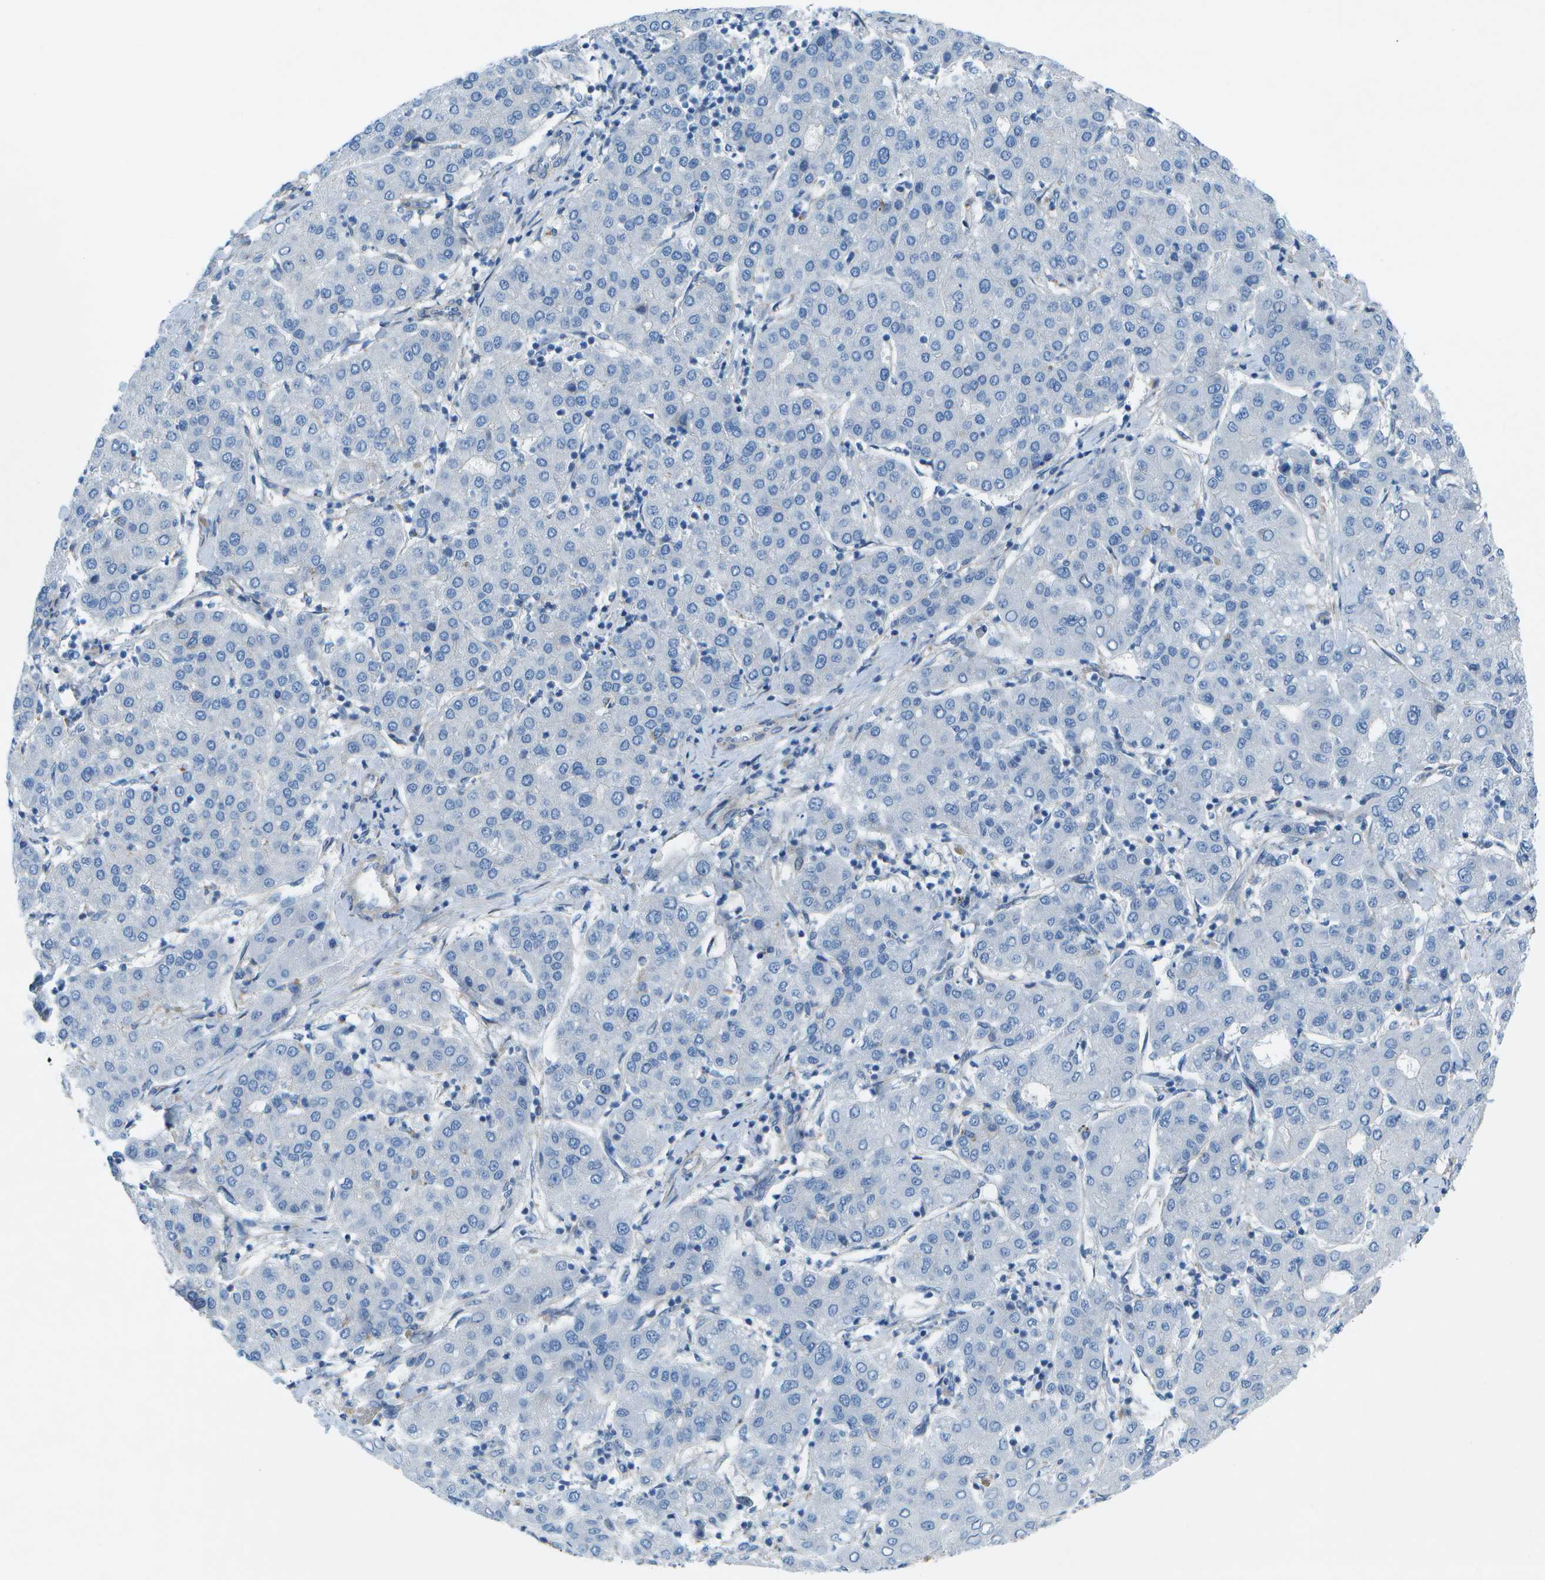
{"staining": {"intensity": "negative", "quantity": "none", "location": "none"}, "tissue": "liver cancer", "cell_type": "Tumor cells", "image_type": "cancer", "snomed": [{"axis": "morphology", "description": "Carcinoma, Hepatocellular, NOS"}, {"axis": "topography", "description": "Liver"}], "caption": "Tumor cells are negative for protein expression in human liver hepatocellular carcinoma.", "gene": "SORBS3", "patient": {"sex": "male", "age": 65}}